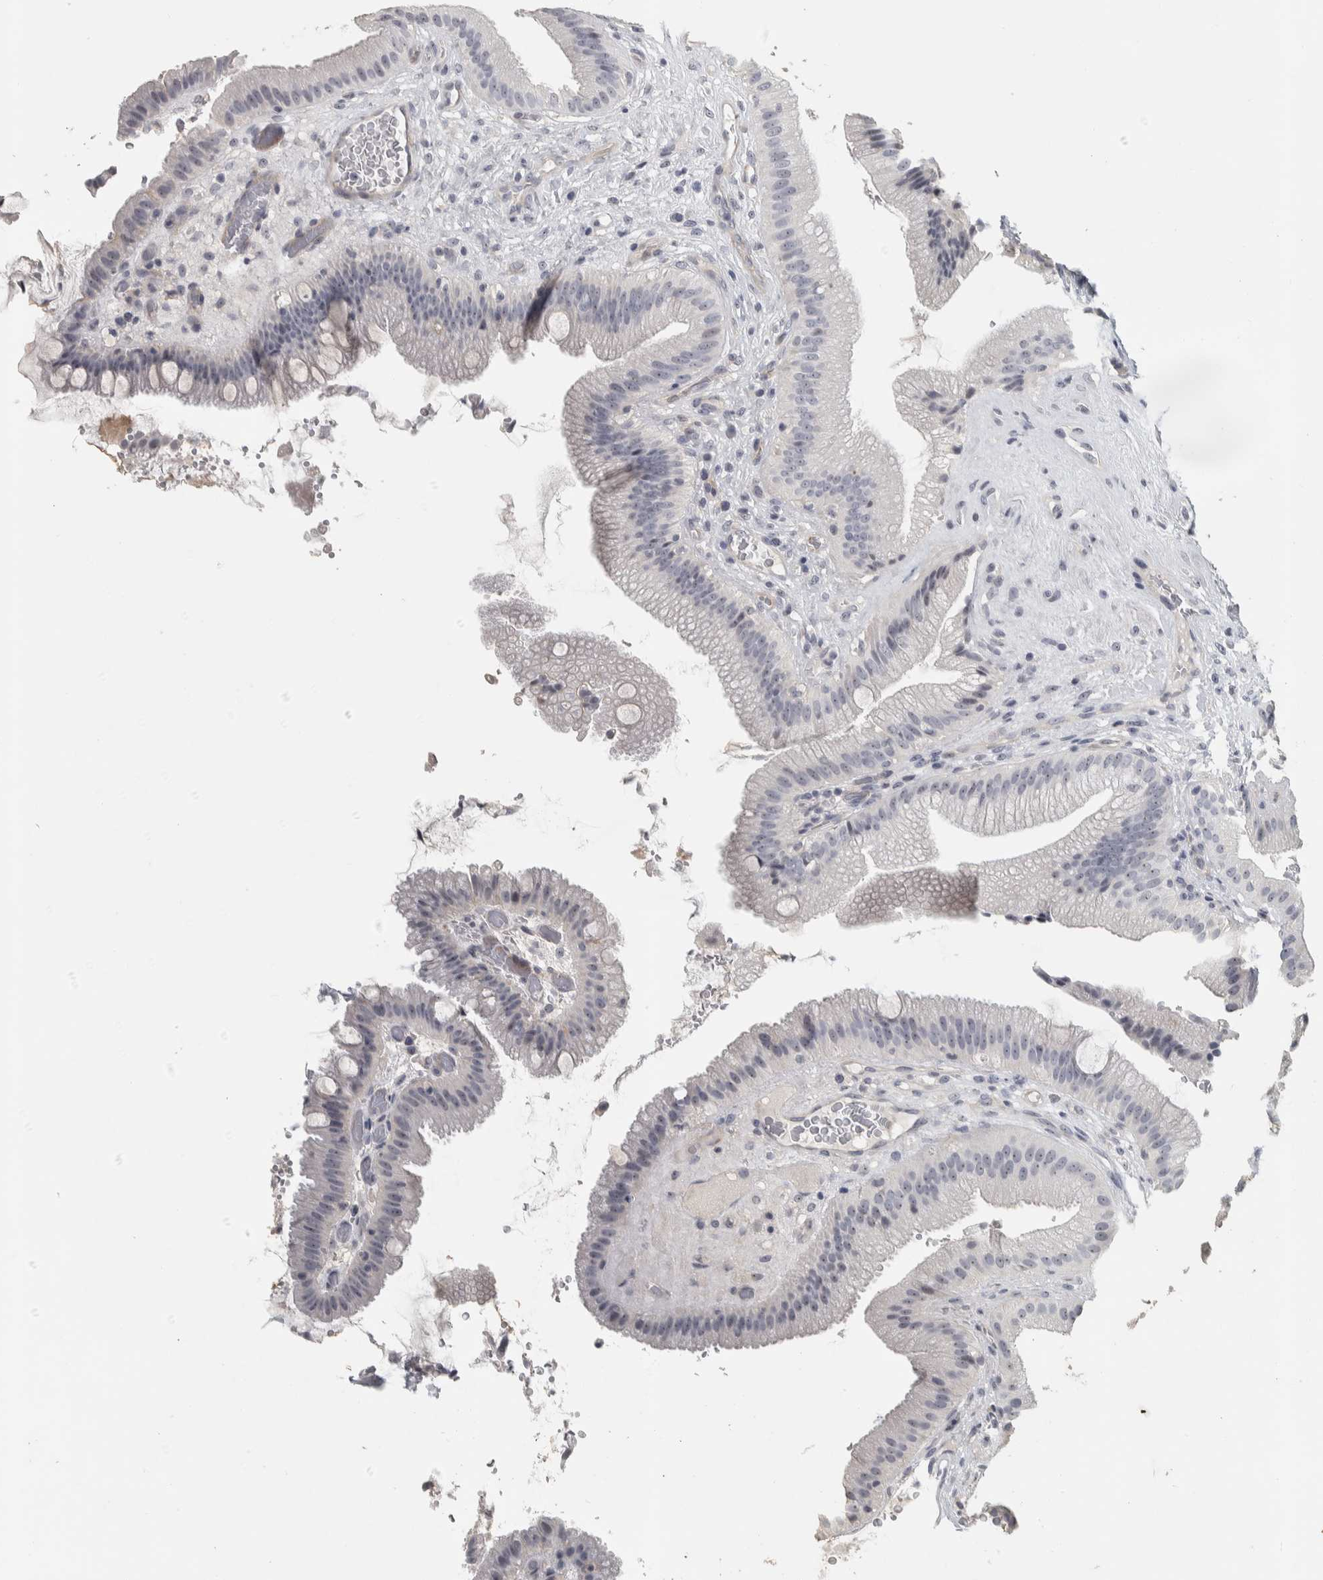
{"staining": {"intensity": "negative", "quantity": "none", "location": "none"}, "tissue": "gallbladder", "cell_type": "Glandular cells", "image_type": "normal", "snomed": [{"axis": "morphology", "description": "Normal tissue, NOS"}, {"axis": "topography", "description": "Gallbladder"}], "caption": "The immunohistochemistry (IHC) micrograph has no significant staining in glandular cells of gallbladder.", "gene": "DCAF10", "patient": {"sex": "male", "age": 49}}